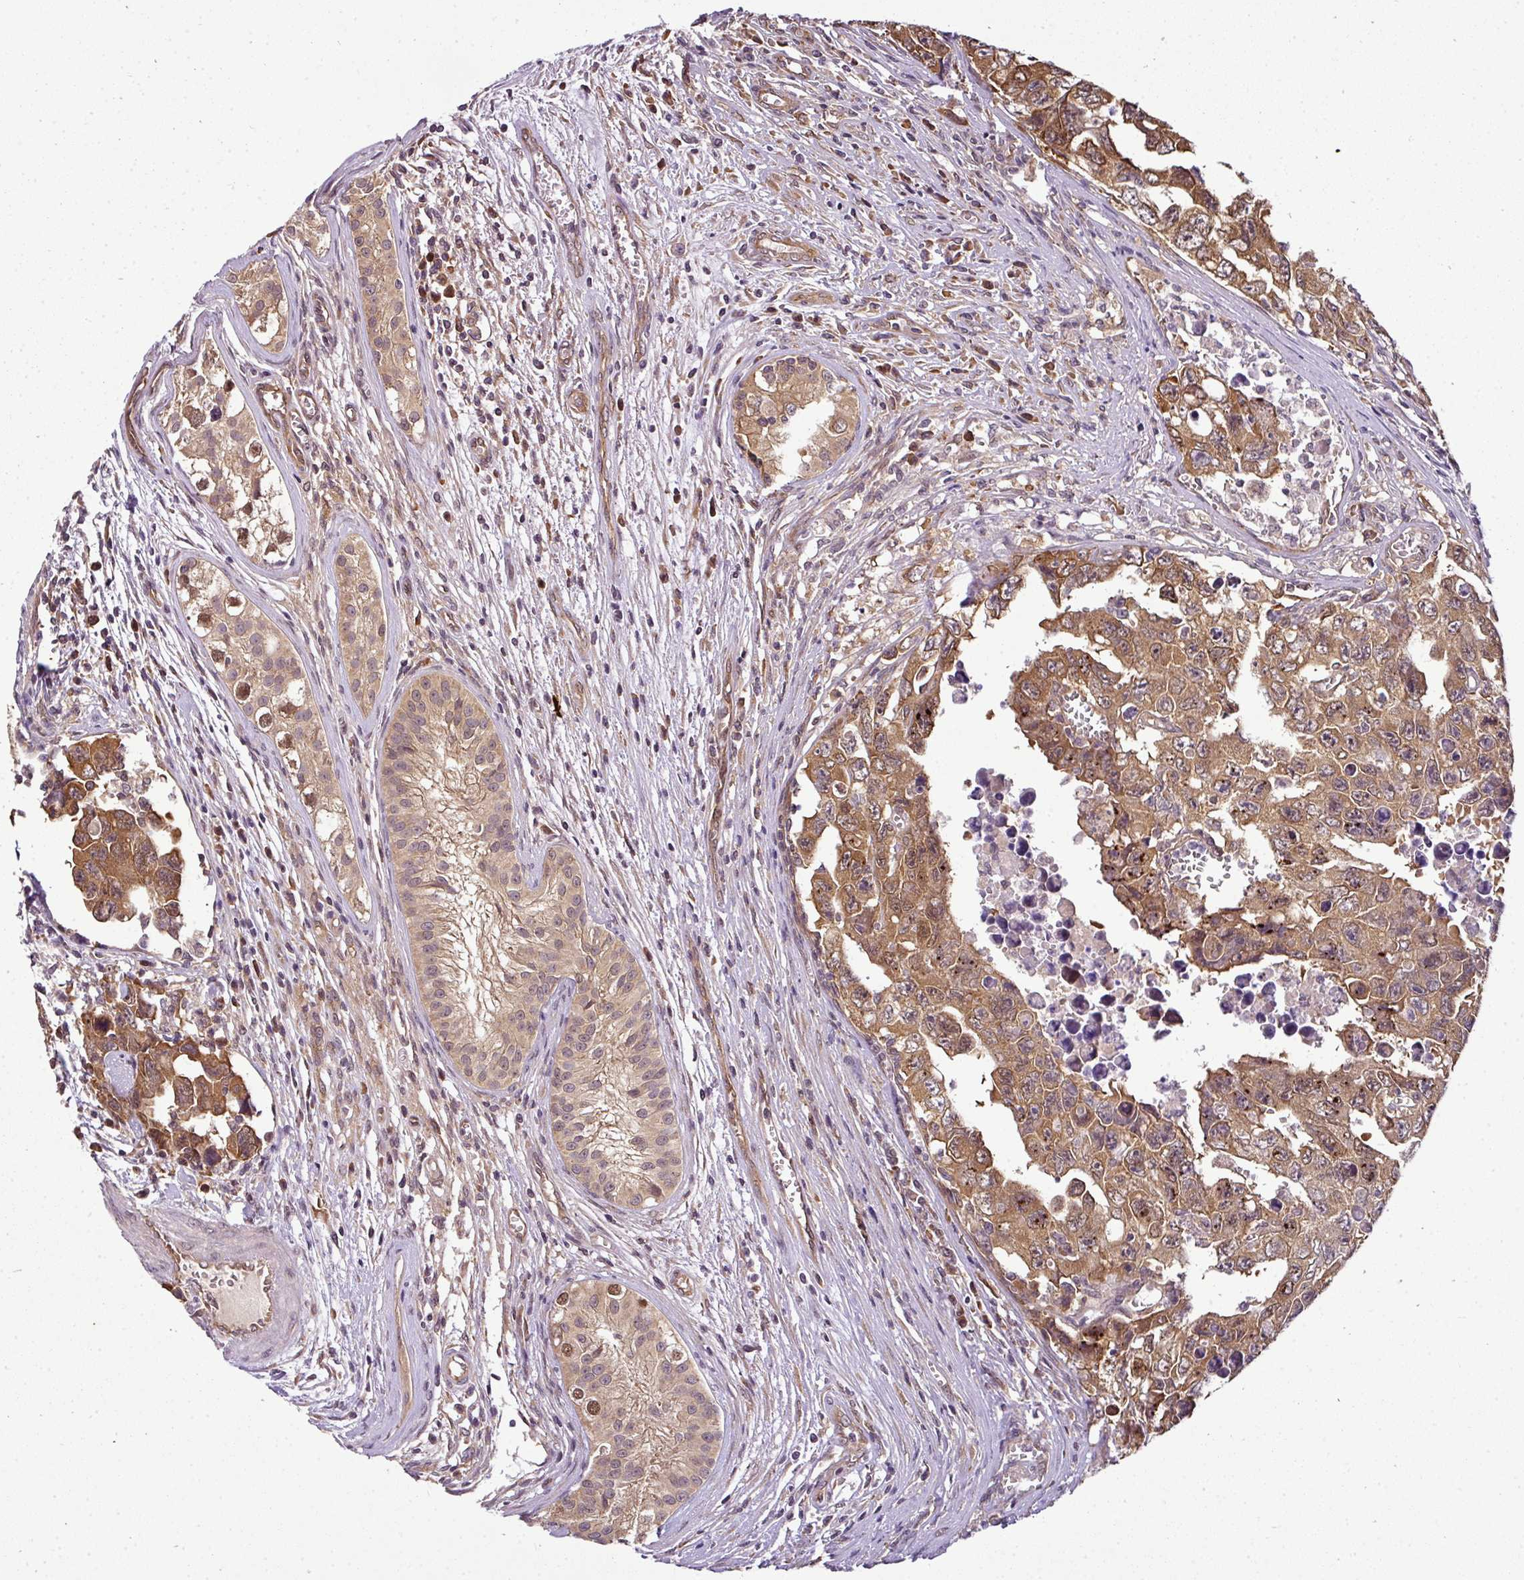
{"staining": {"intensity": "strong", "quantity": ">75%", "location": "cytoplasmic/membranous"}, "tissue": "testis cancer", "cell_type": "Tumor cells", "image_type": "cancer", "snomed": [{"axis": "morphology", "description": "Carcinoma, Embryonal, NOS"}, {"axis": "topography", "description": "Testis"}], "caption": "This histopathology image reveals embryonal carcinoma (testis) stained with IHC to label a protein in brown. The cytoplasmic/membranous of tumor cells show strong positivity for the protein. Nuclei are counter-stained blue.", "gene": "RBM4B", "patient": {"sex": "male", "age": 24}}